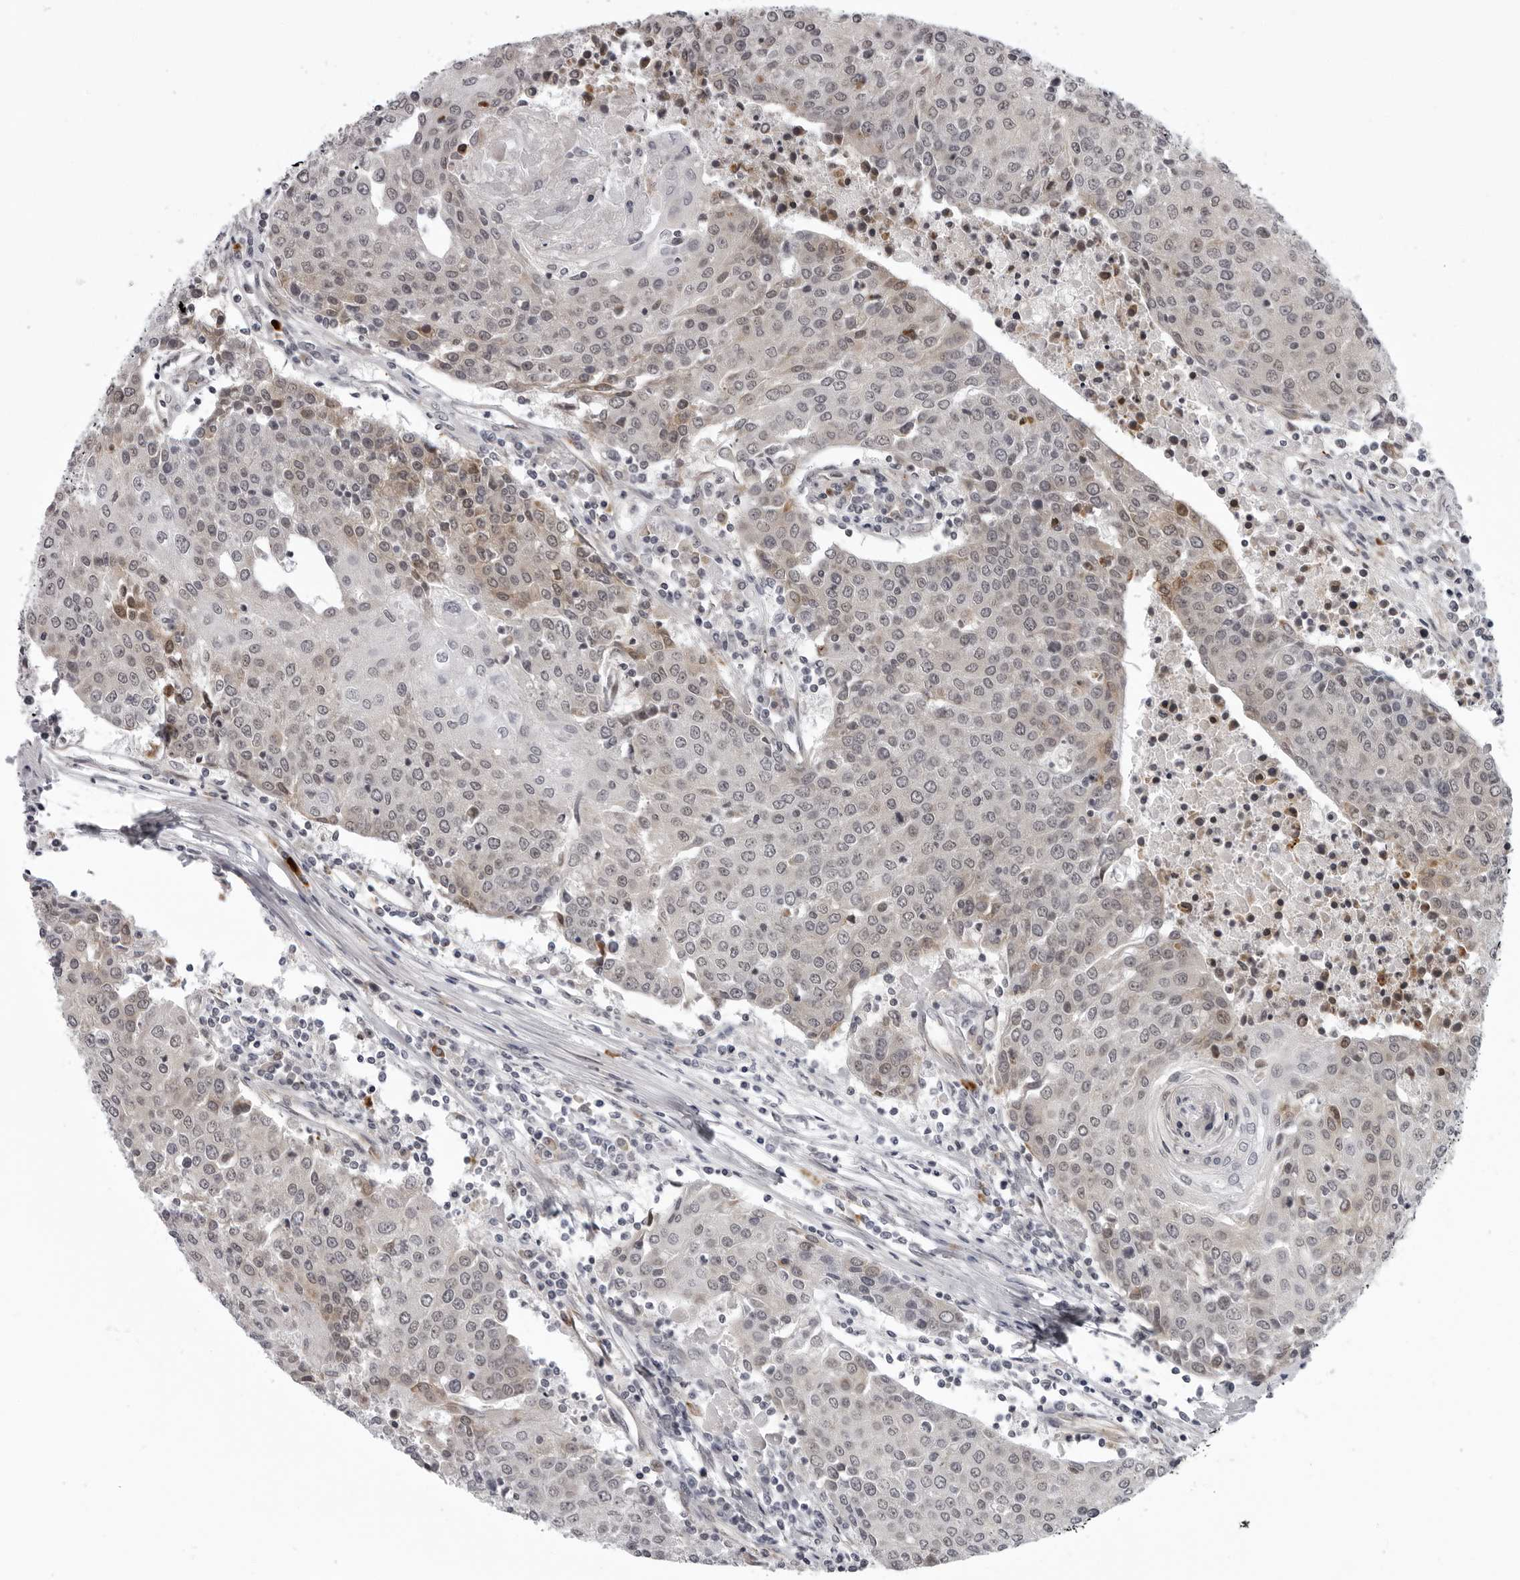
{"staining": {"intensity": "weak", "quantity": "<25%", "location": "cytoplasmic/membranous,nuclear"}, "tissue": "urothelial cancer", "cell_type": "Tumor cells", "image_type": "cancer", "snomed": [{"axis": "morphology", "description": "Urothelial carcinoma, High grade"}, {"axis": "topography", "description": "Urinary bladder"}], "caption": "Immunohistochemistry (IHC) of urothelial carcinoma (high-grade) reveals no staining in tumor cells.", "gene": "GCSAML", "patient": {"sex": "female", "age": 85}}